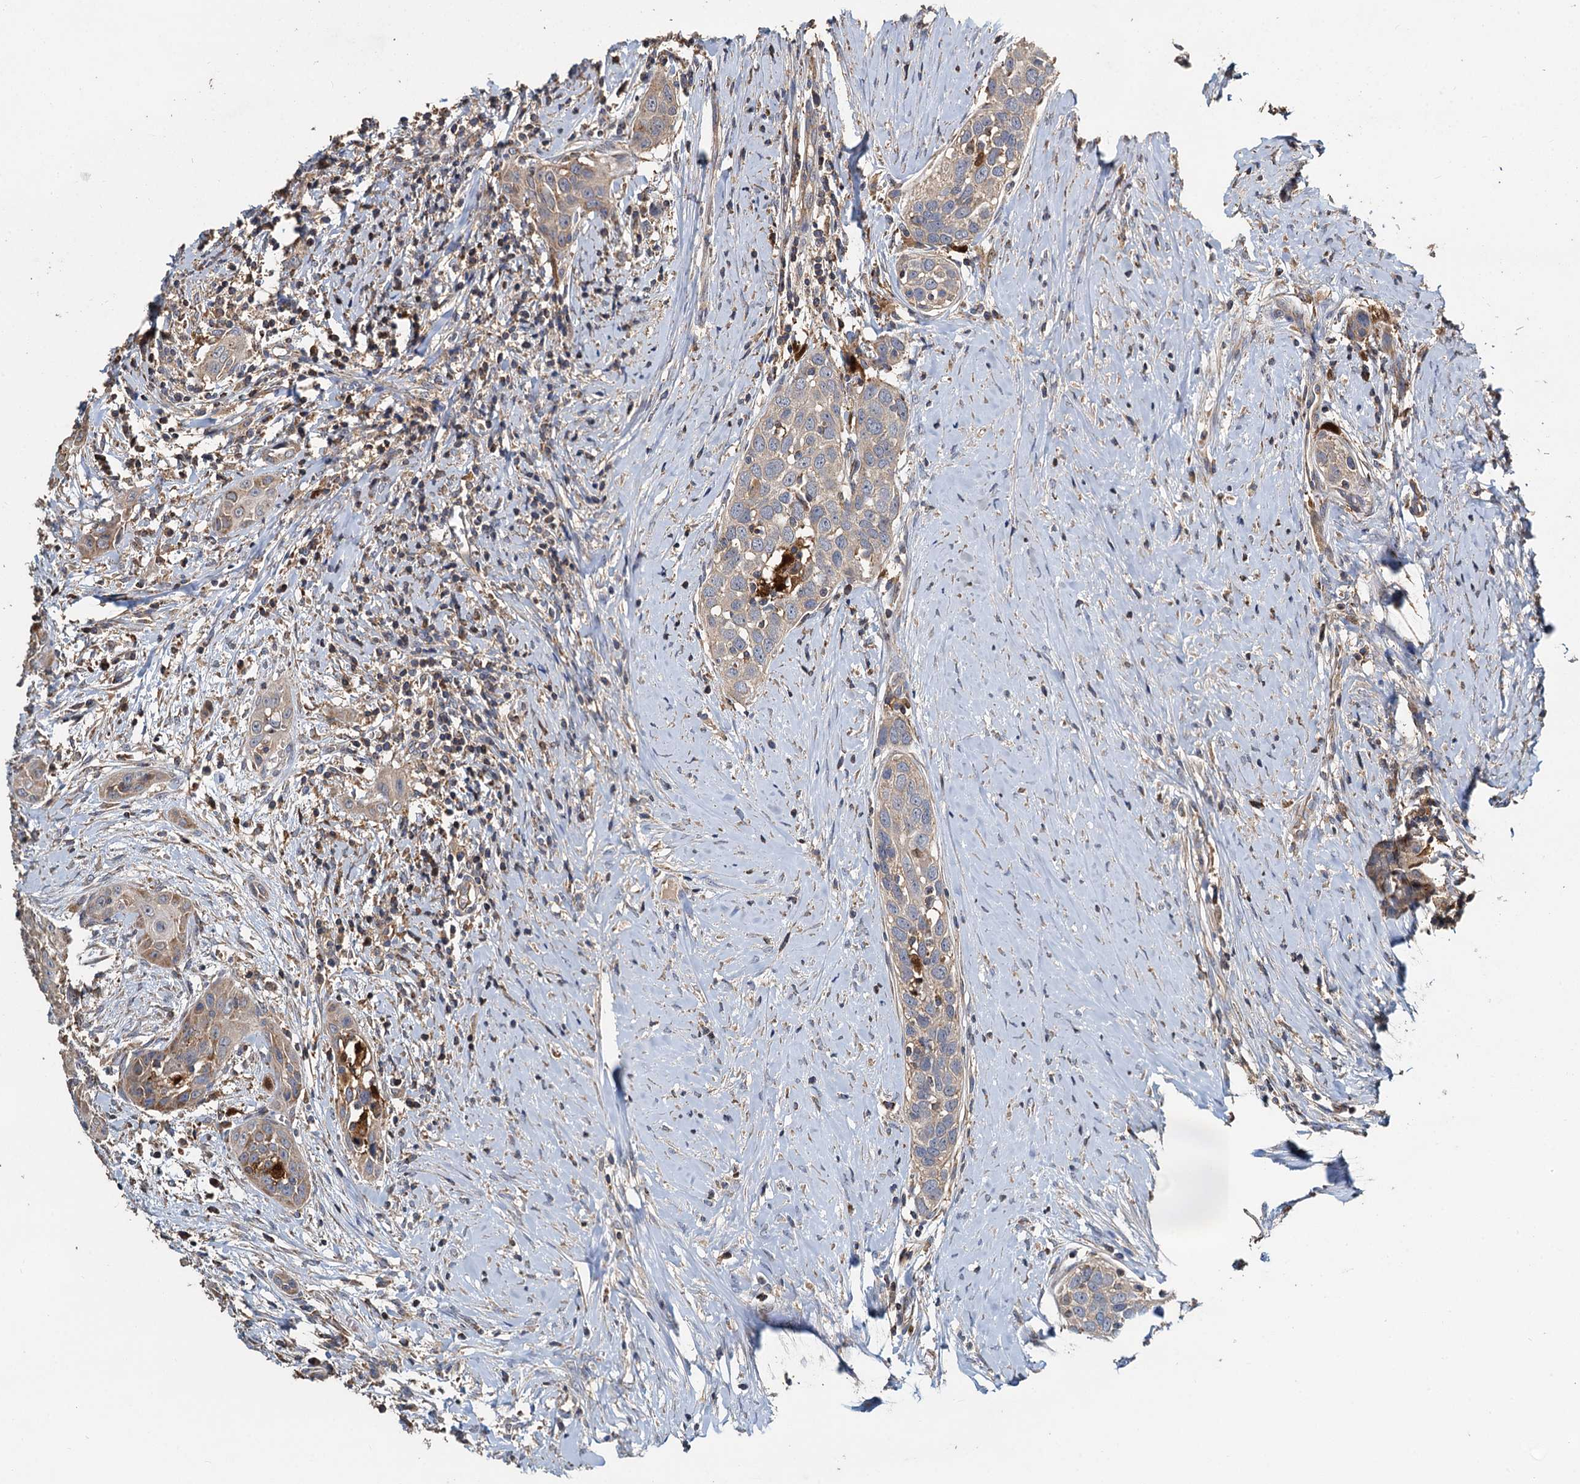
{"staining": {"intensity": "weak", "quantity": ">75%", "location": "cytoplasmic/membranous"}, "tissue": "head and neck cancer", "cell_type": "Tumor cells", "image_type": "cancer", "snomed": [{"axis": "morphology", "description": "Squamous cell carcinoma, NOS"}, {"axis": "topography", "description": "Oral tissue"}, {"axis": "topography", "description": "Head-Neck"}], "caption": "Protein expression analysis of human squamous cell carcinoma (head and neck) reveals weak cytoplasmic/membranous expression in about >75% of tumor cells. (Stains: DAB (3,3'-diaminobenzidine) in brown, nuclei in blue, Microscopy: brightfield microscopy at high magnification).", "gene": "SDS", "patient": {"sex": "female", "age": 50}}